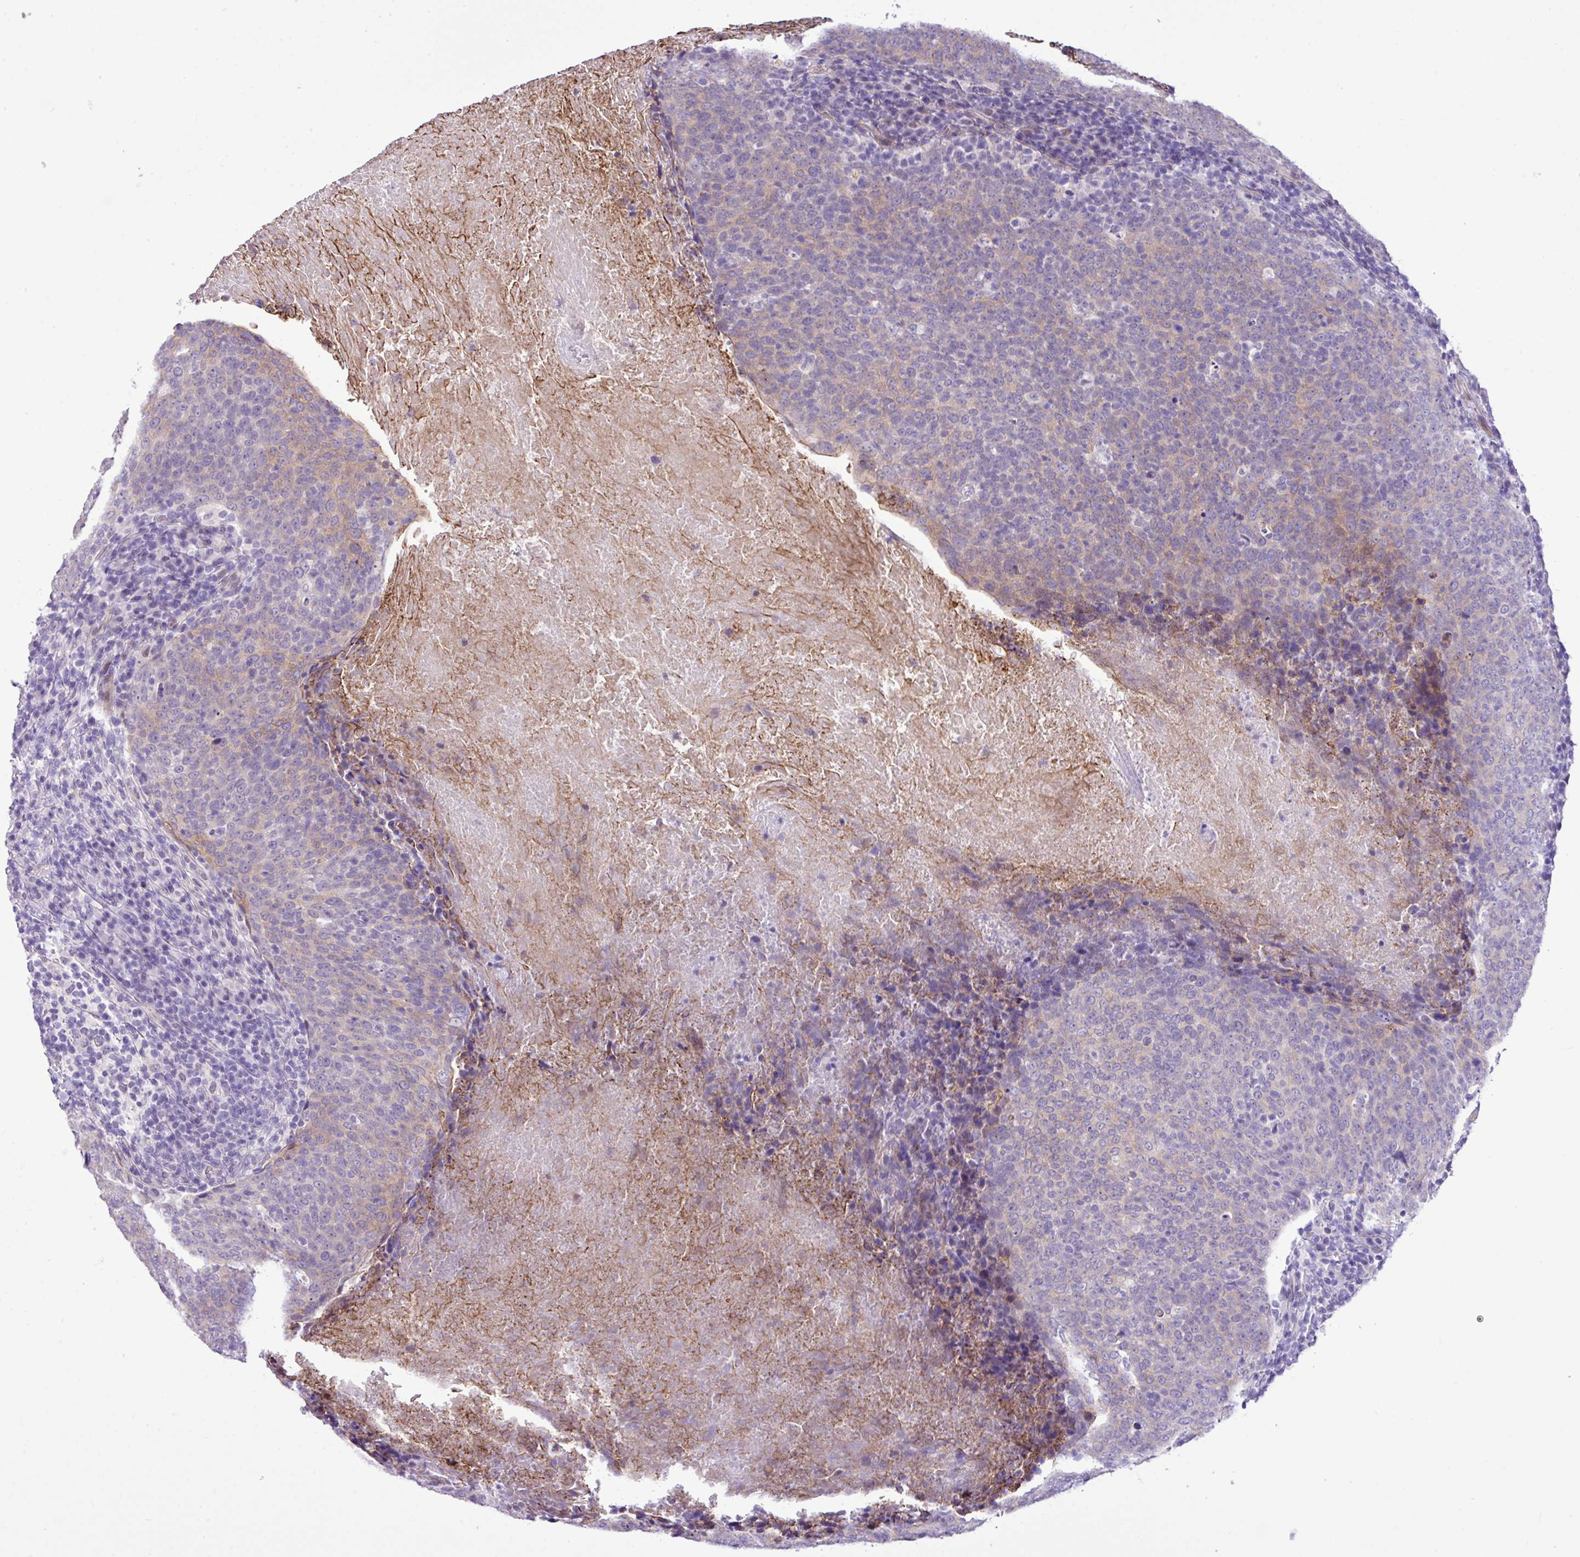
{"staining": {"intensity": "weak", "quantity": "<25%", "location": "cytoplasmic/membranous"}, "tissue": "head and neck cancer", "cell_type": "Tumor cells", "image_type": "cancer", "snomed": [{"axis": "morphology", "description": "Squamous cell carcinoma, NOS"}, {"axis": "morphology", "description": "Squamous cell carcinoma, metastatic, NOS"}, {"axis": "topography", "description": "Lymph node"}, {"axis": "topography", "description": "Head-Neck"}], "caption": "An image of human head and neck squamous cell carcinoma is negative for staining in tumor cells.", "gene": "YLPM1", "patient": {"sex": "male", "age": 62}}